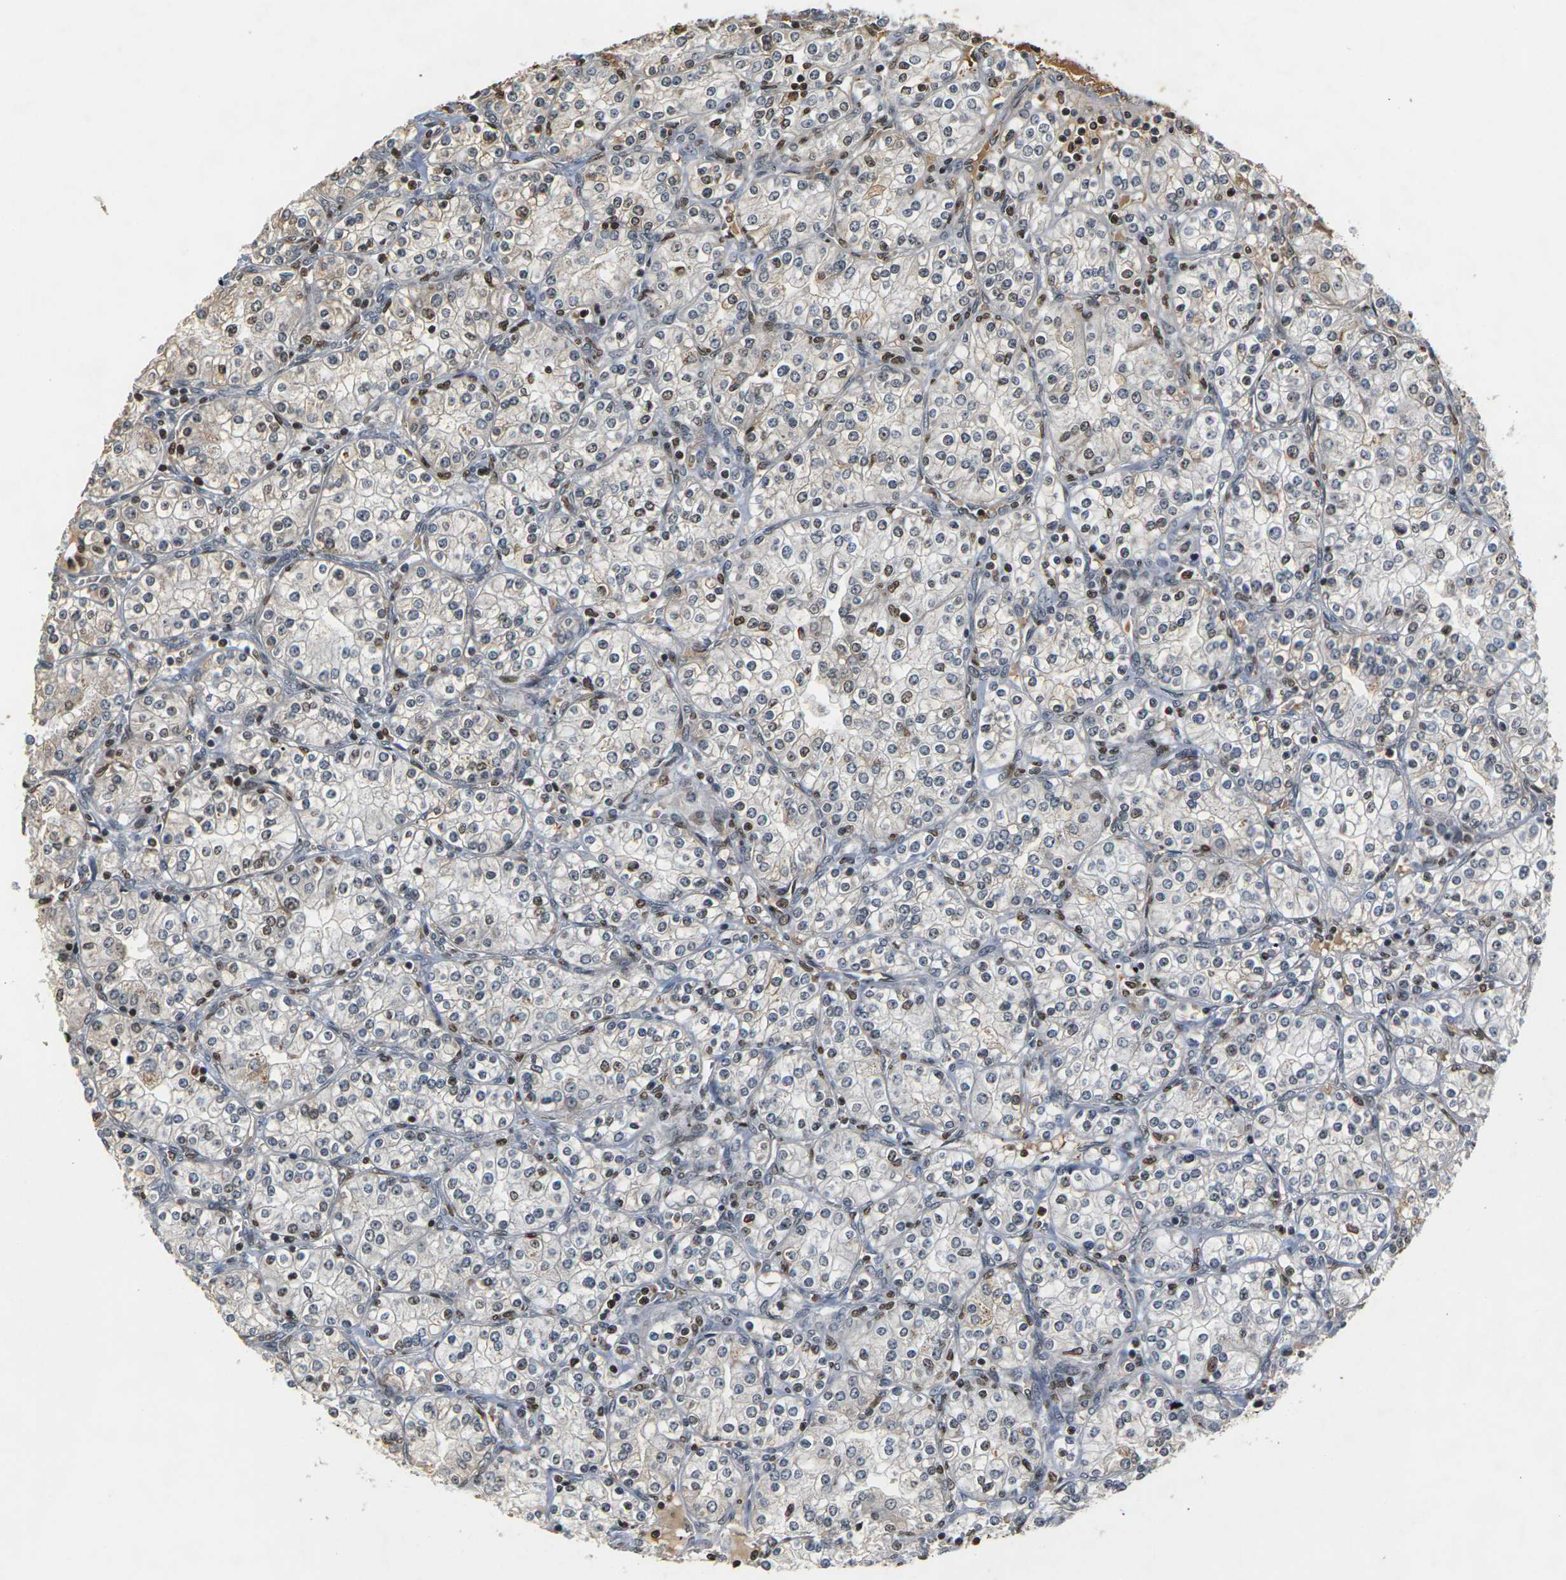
{"staining": {"intensity": "moderate", "quantity": "<25%", "location": "nuclear"}, "tissue": "renal cancer", "cell_type": "Tumor cells", "image_type": "cancer", "snomed": [{"axis": "morphology", "description": "Adenocarcinoma, NOS"}, {"axis": "topography", "description": "Kidney"}], "caption": "This is an image of immunohistochemistry staining of renal cancer, which shows moderate expression in the nuclear of tumor cells.", "gene": "NELFA", "patient": {"sex": "male", "age": 77}}